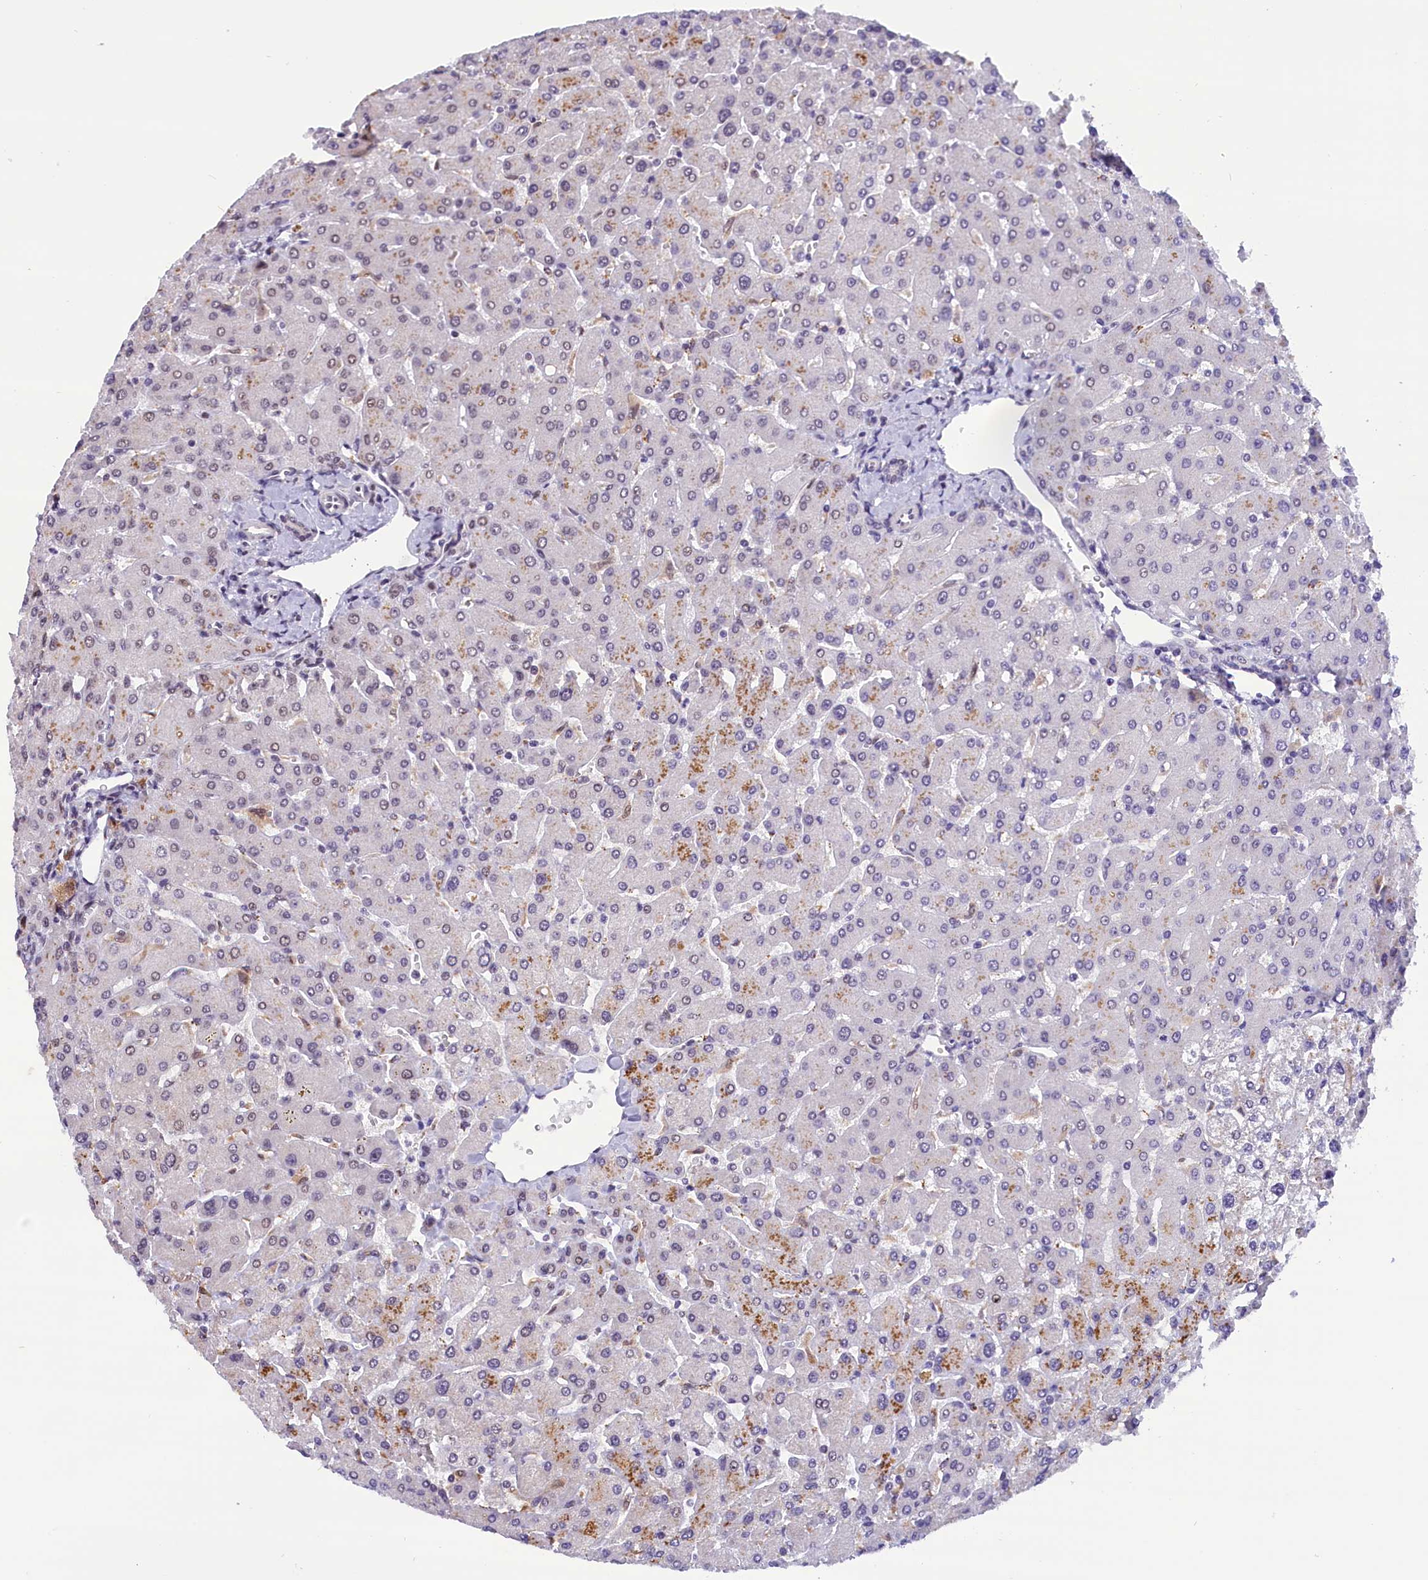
{"staining": {"intensity": "negative", "quantity": "none", "location": "none"}, "tissue": "liver", "cell_type": "Cholangiocytes", "image_type": "normal", "snomed": [{"axis": "morphology", "description": "Normal tissue, NOS"}, {"axis": "topography", "description": "Liver"}], "caption": "Immunohistochemistry (IHC) micrograph of unremarkable liver: human liver stained with DAB reveals no significant protein expression in cholangiocytes. The staining was performed using DAB to visualize the protein expression in brown, while the nuclei were stained in blue with hematoxylin (Magnification: 20x).", "gene": "CDYL2", "patient": {"sex": "male", "age": 55}}